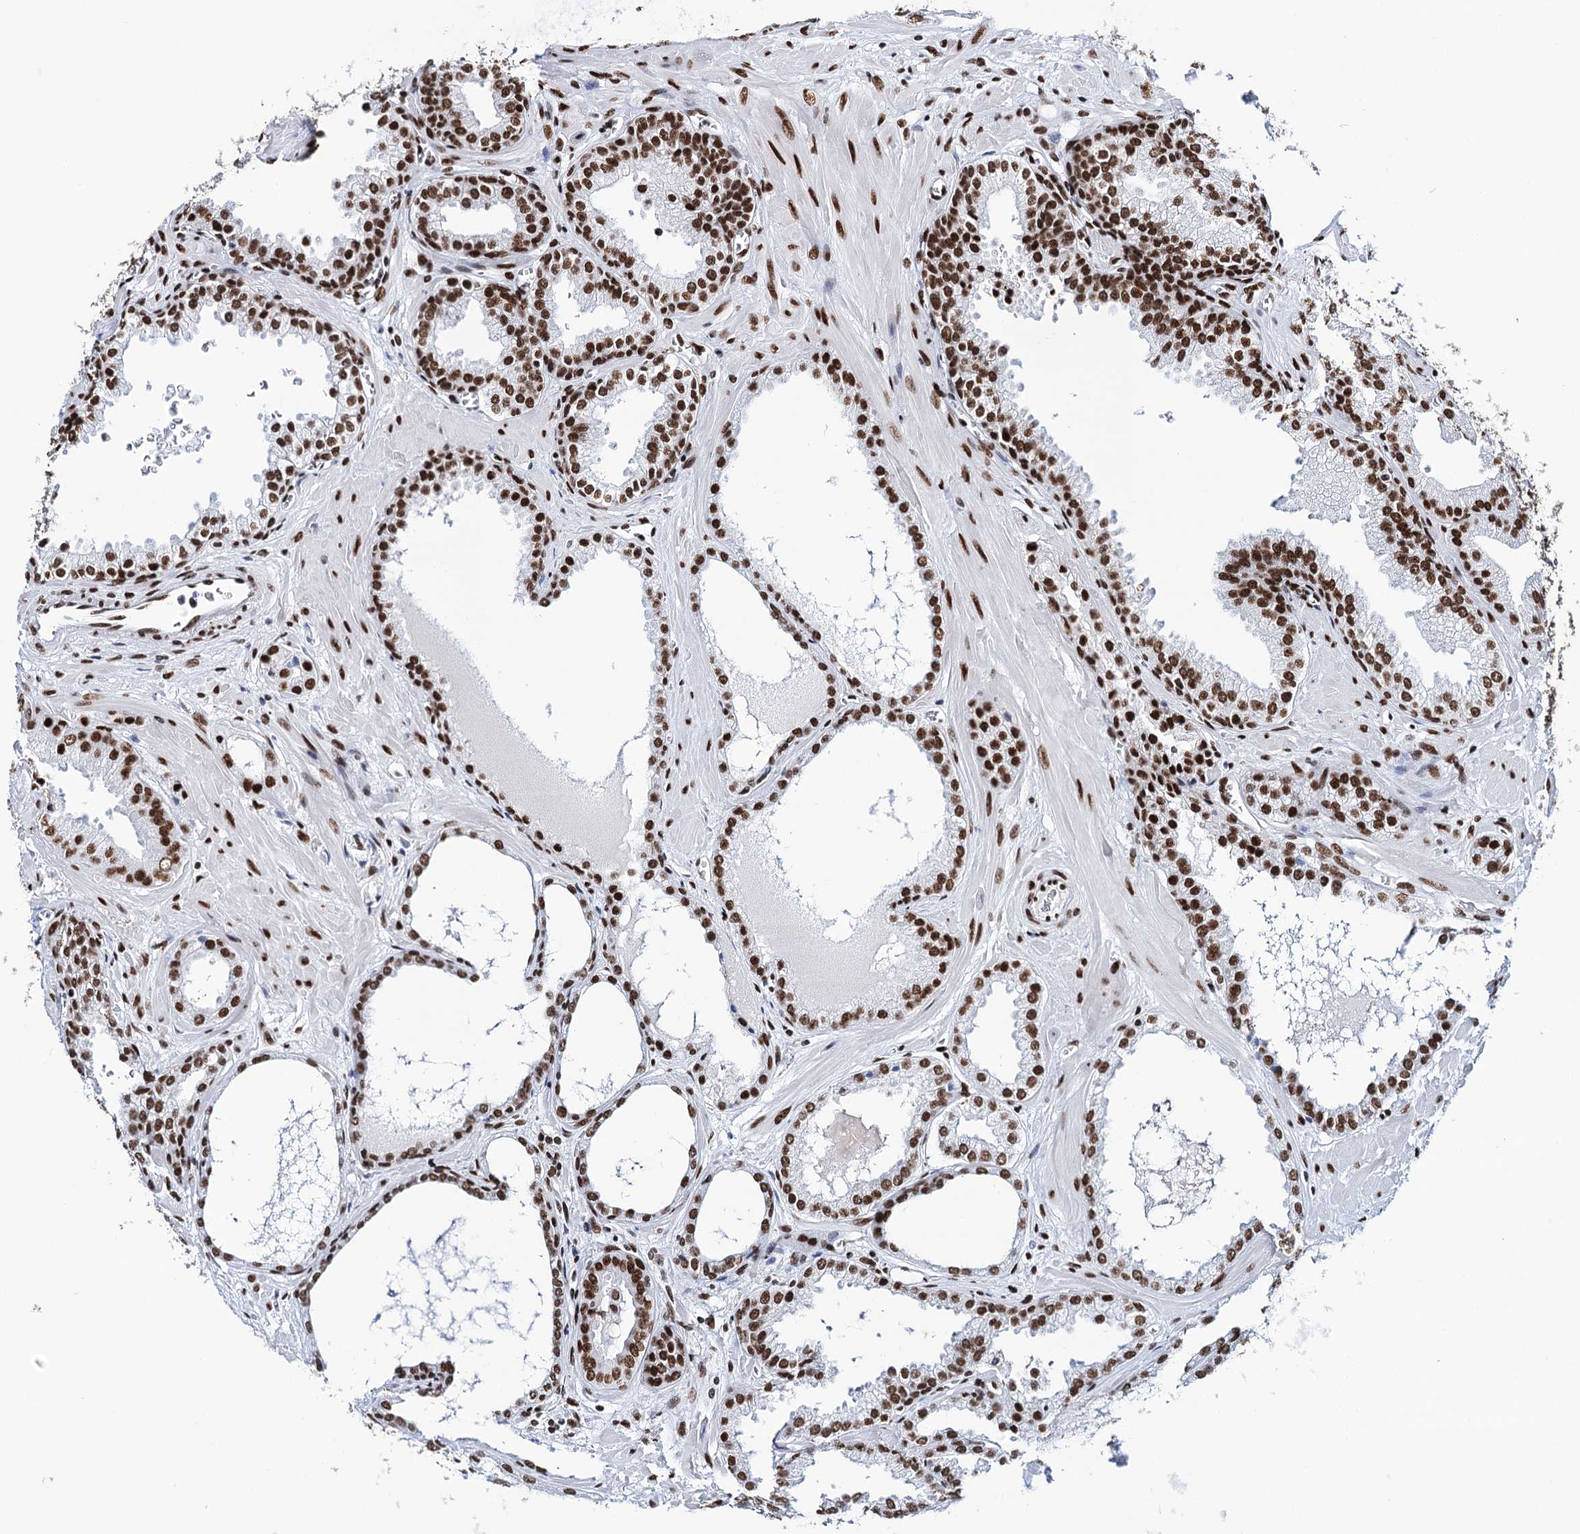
{"staining": {"intensity": "strong", "quantity": ">75%", "location": "nuclear"}, "tissue": "prostate cancer", "cell_type": "Tumor cells", "image_type": "cancer", "snomed": [{"axis": "morphology", "description": "Adenocarcinoma, Low grade"}, {"axis": "topography", "description": "Prostate"}], "caption": "Immunohistochemistry micrograph of prostate cancer stained for a protein (brown), which reveals high levels of strong nuclear staining in about >75% of tumor cells.", "gene": "MATR3", "patient": {"sex": "male", "age": 67}}